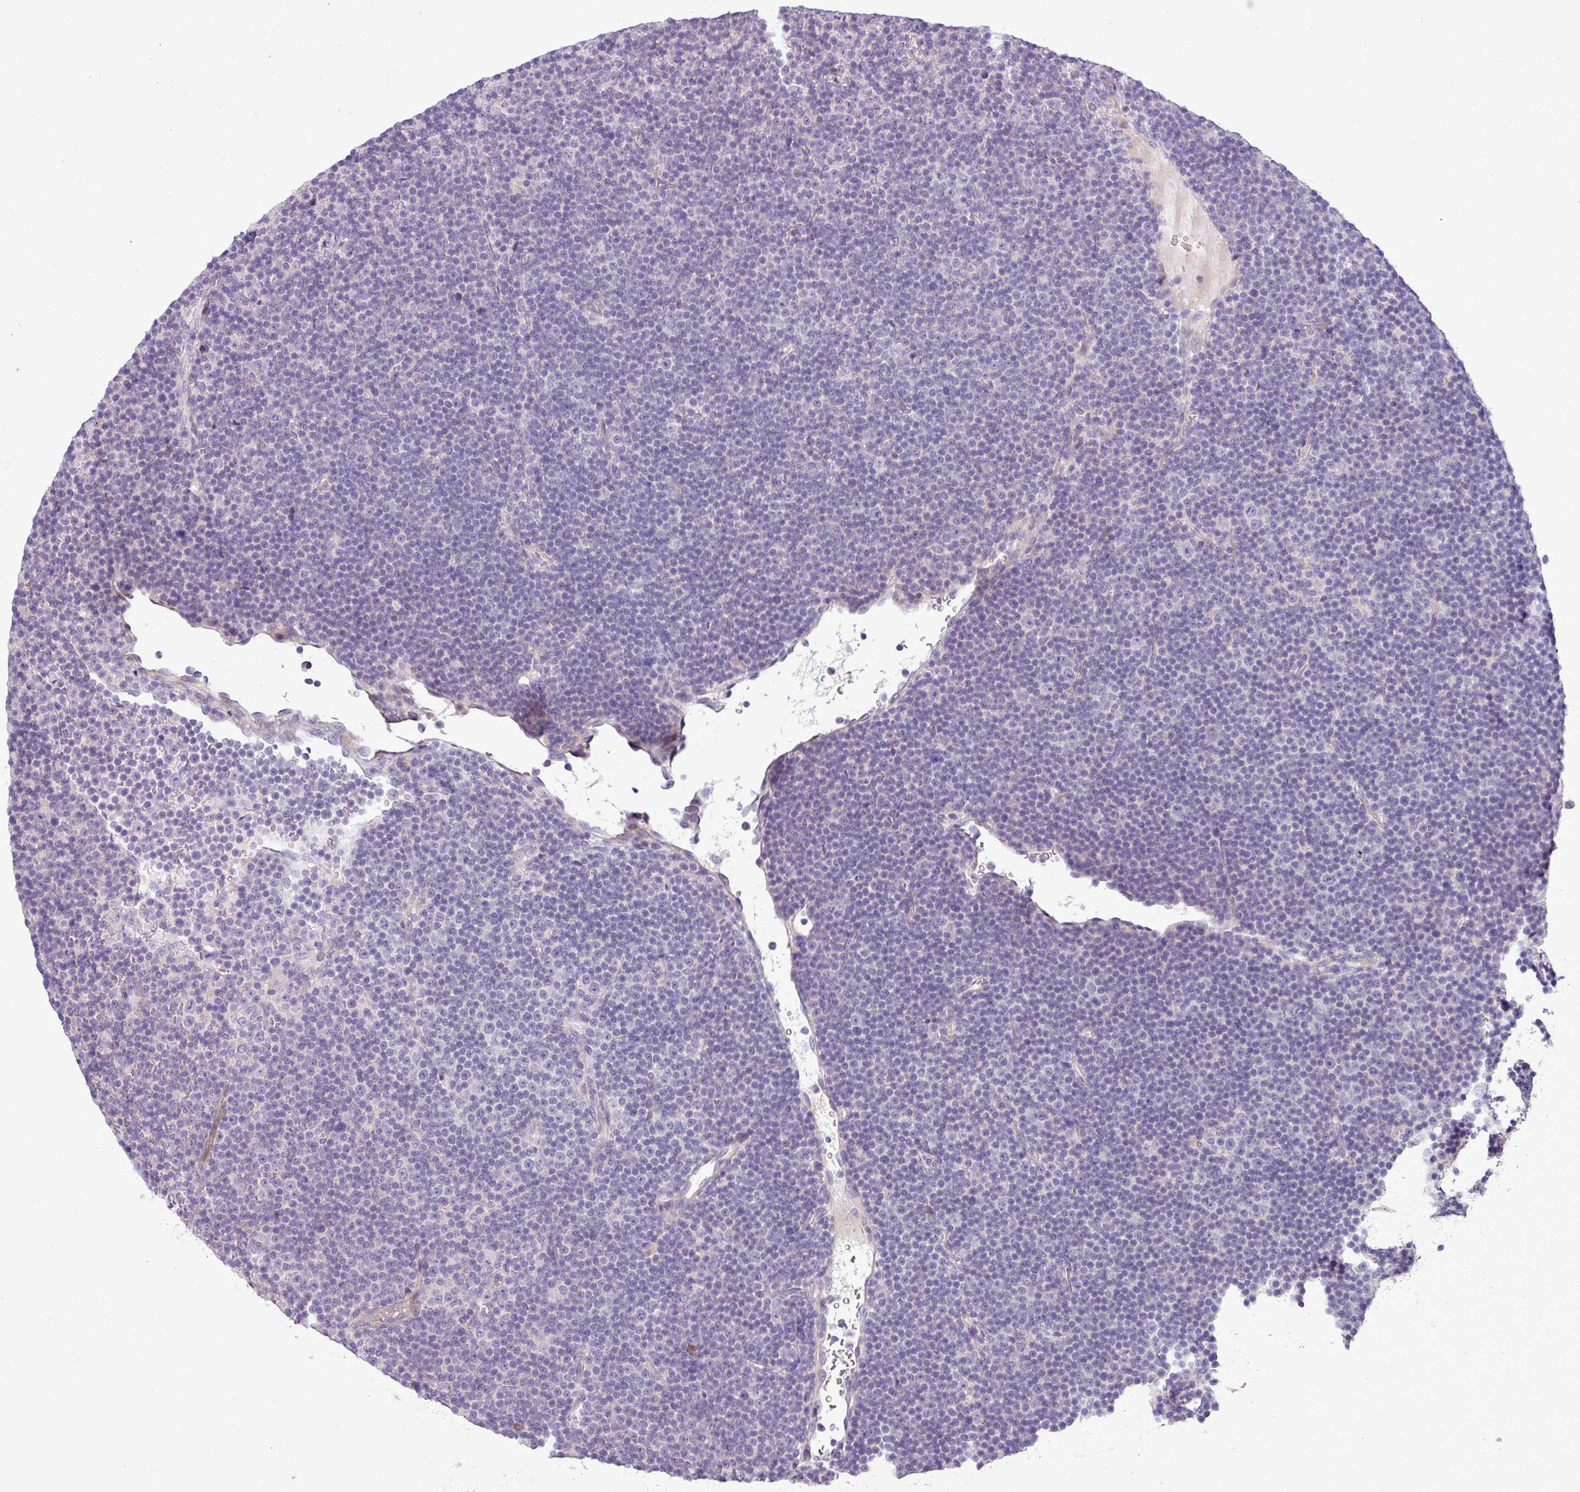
{"staining": {"intensity": "negative", "quantity": "none", "location": "none"}, "tissue": "lymphoma", "cell_type": "Tumor cells", "image_type": "cancer", "snomed": [{"axis": "morphology", "description": "Malignant lymphoma, non-Hodgkin's type, Low grade"}, {"axis": "topography", "description": "Lymph node"}], "caption": "Malignant lymphoma, non-Hodgkin's type (low-grade) was stained to show a protein in brown. There is no significant expression in tumor cells.", "gene": "MOCS3", "patient": {"sex": "female", "age": 67}}